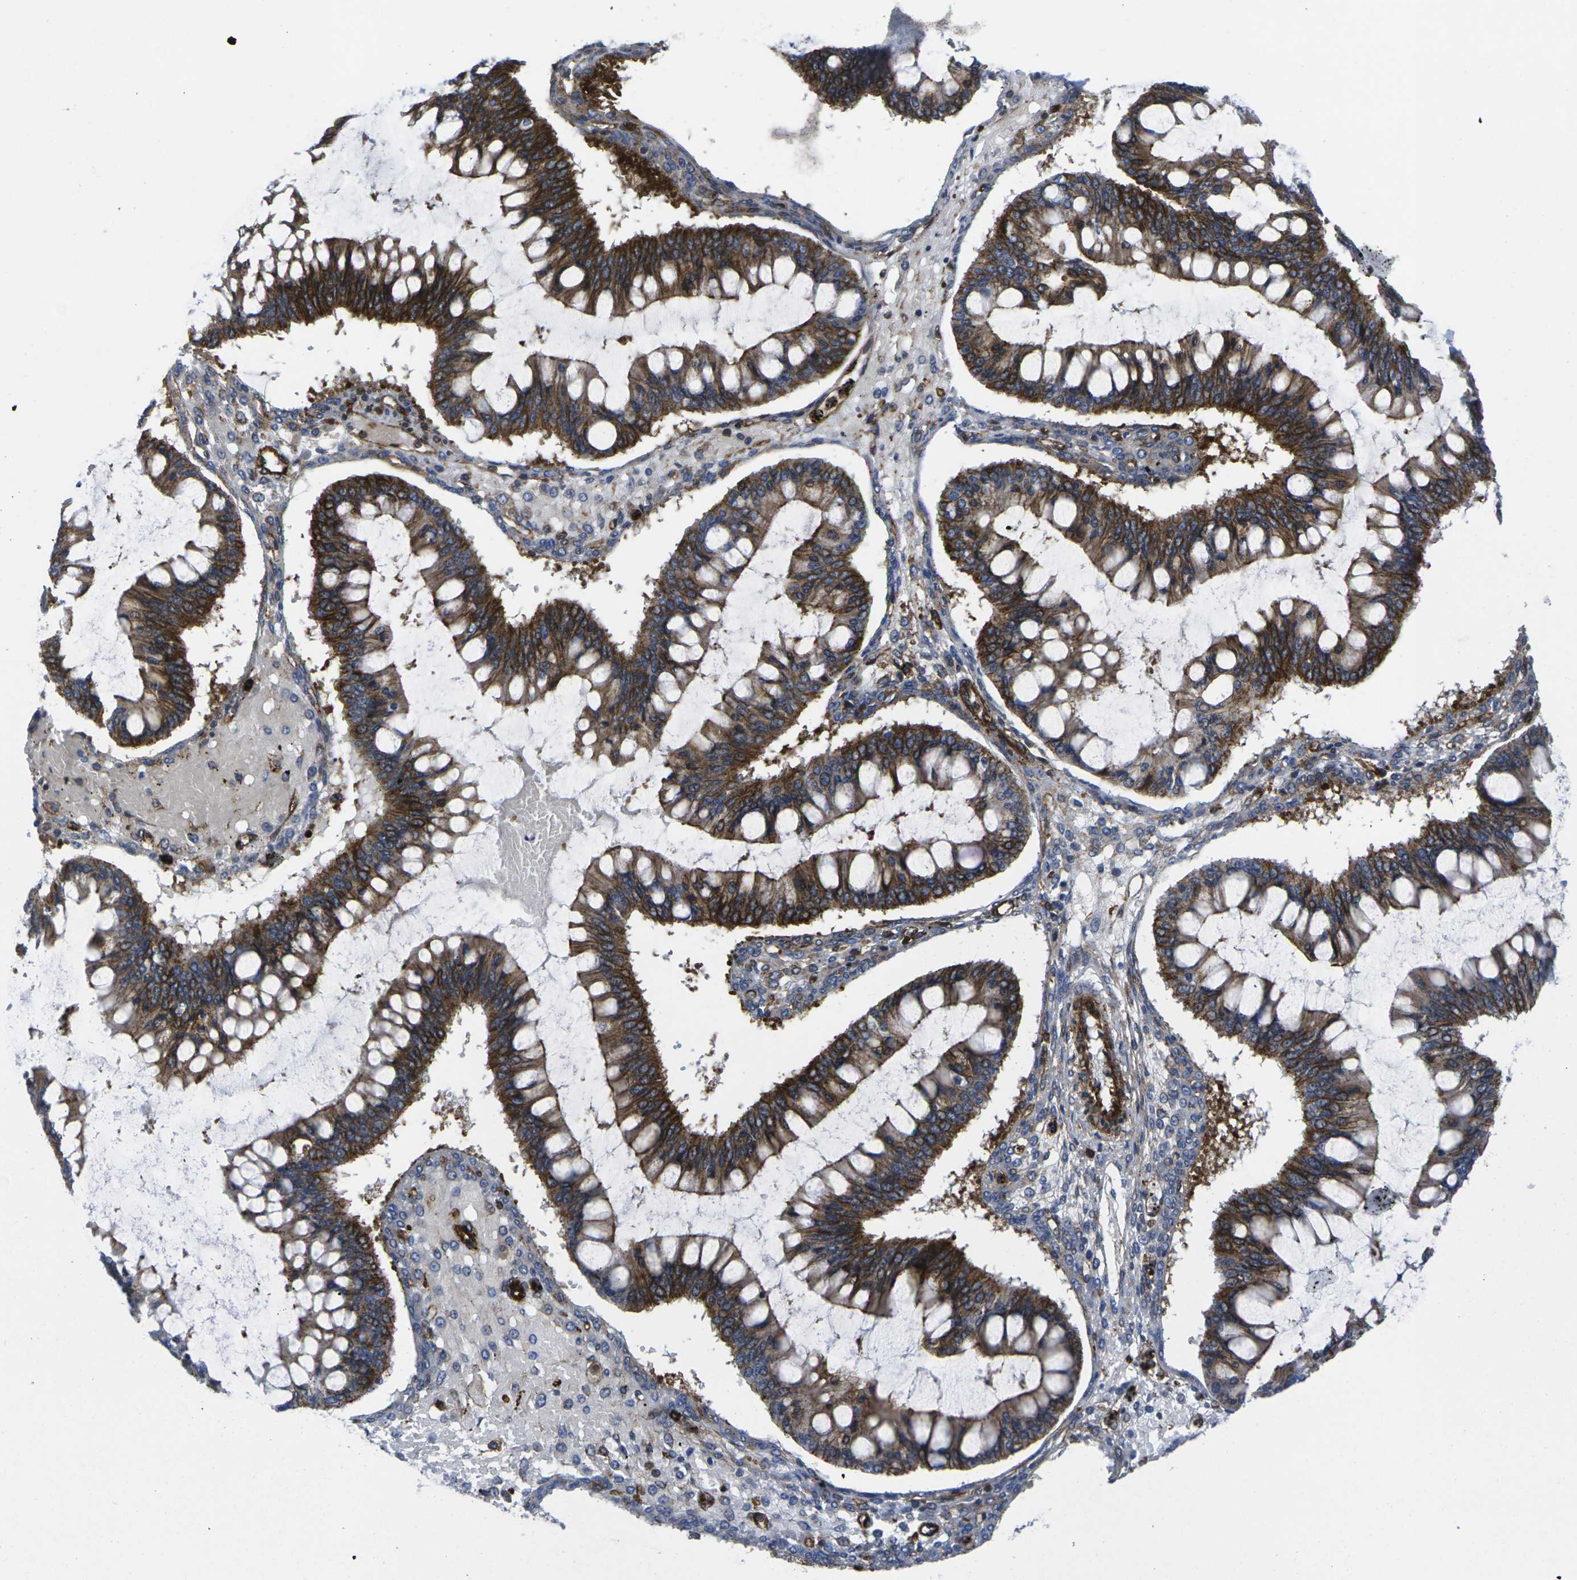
{"staining": {"intensity": "strong", "quantity": ">75%", "location": "cytoplasmic/membranous"}, "tissue": "ovarian cancer", "cell_type": "Tumor cells", "image_type": "cancer", "snomed": [{"axis": "morphology", "description": "Cystadenocarcinoma, mucinous, NOS"}, {"axis": "topography", "description": "Ovary"}], "caption": "Protein staining by IHC reveals strong cytoplasmic/membranous expression in approximately >75% of tumor cells in ovarian mucinous cystadenocarcinoma.", "gene": "IQGAP1", "patient": {"sex": "female", "age": 73}}